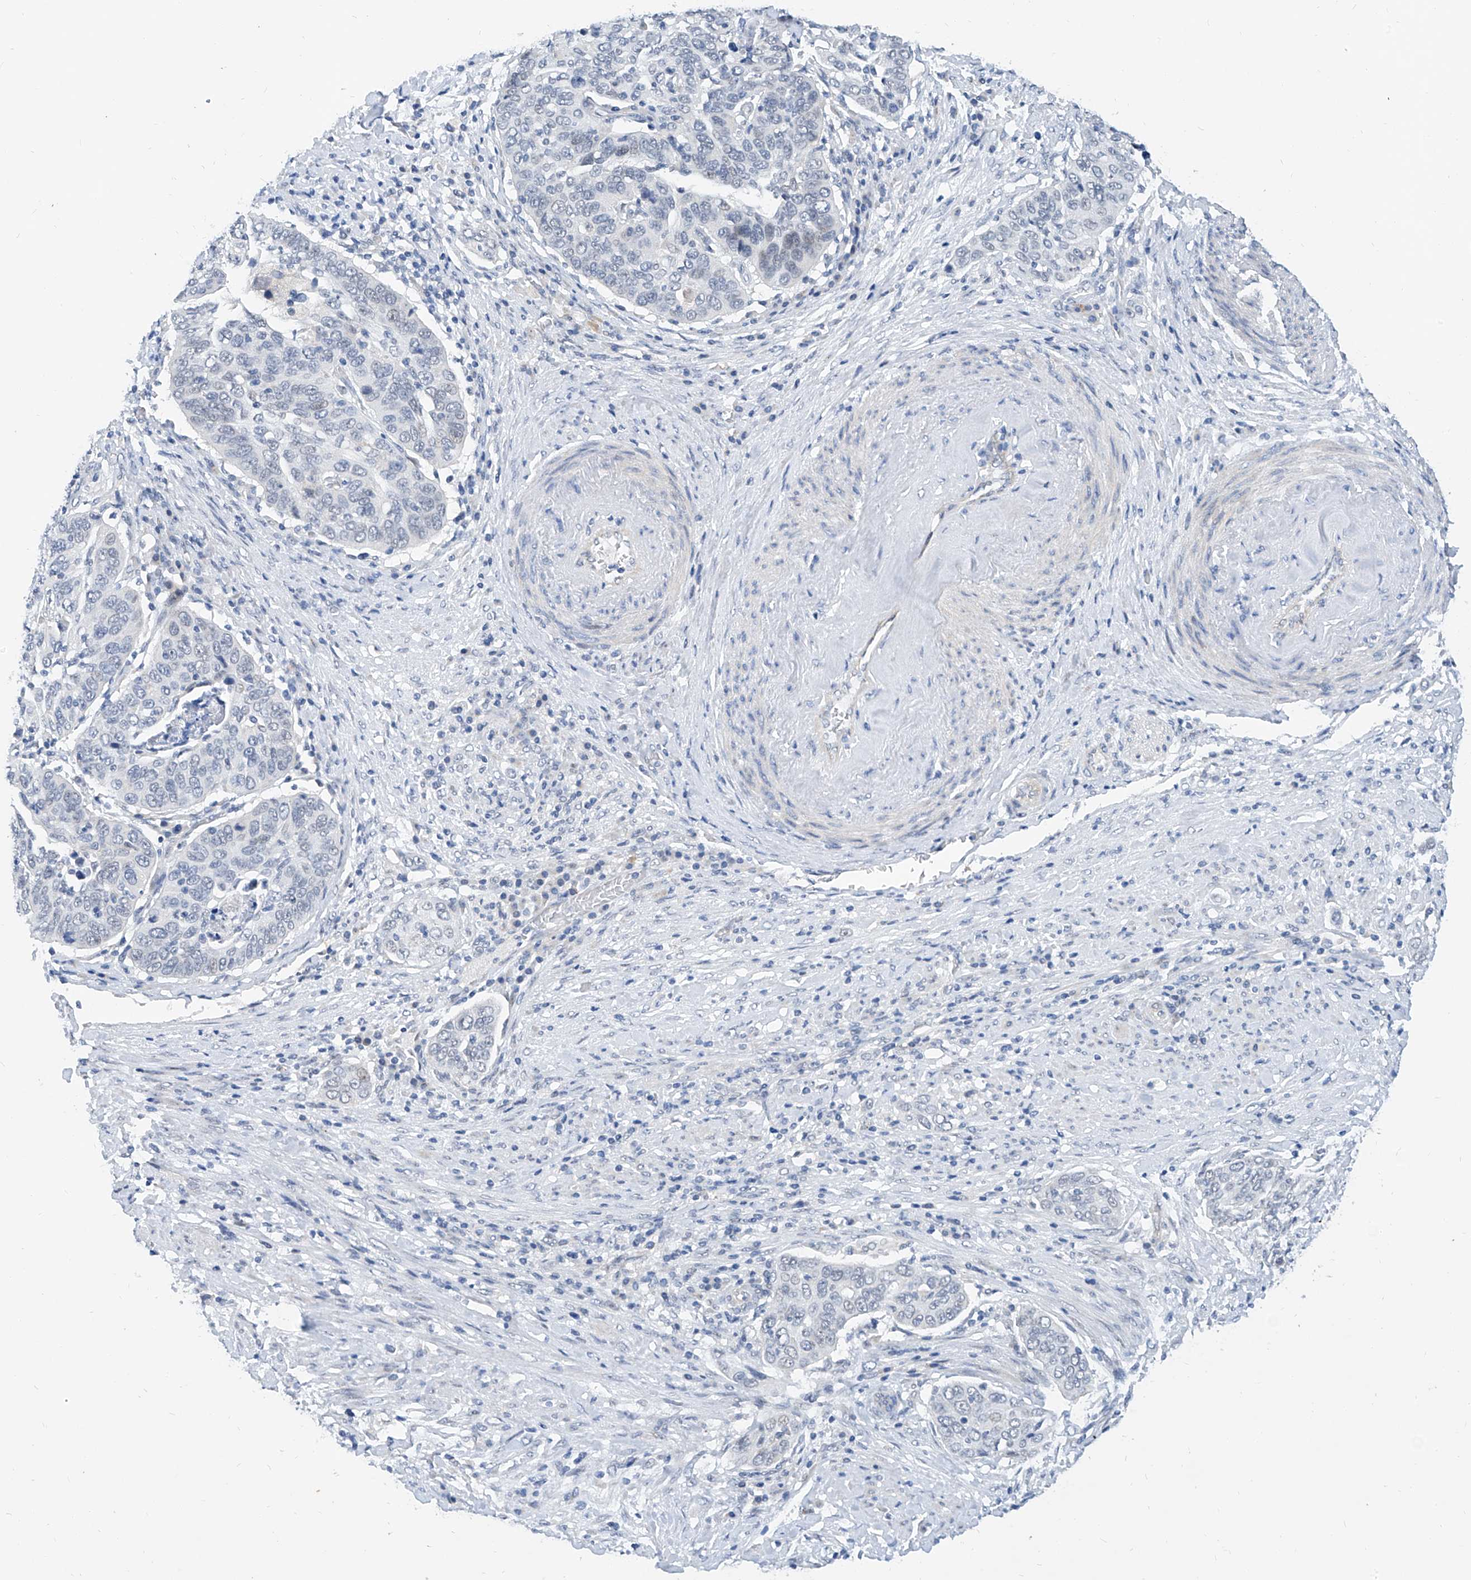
{"staining": {"intensity": "negative", "quantity": "none", "location": "none"}, "tissue": "cervical cancer", "cell_type": "Tumor cells", "image_type": "cancer", "snomed": [{"axis": "morphology", "description": "Squamous cell carcinoma, NOS"}, {"axis": "topography", "description": "Cervix"}], "caption": "Protein analysis of squamous cell carcinoma (cervical) exhibits no significant staining in tumor cells.", "gene": "BPTF", "patient": {"sex": "female", "age": 60}}